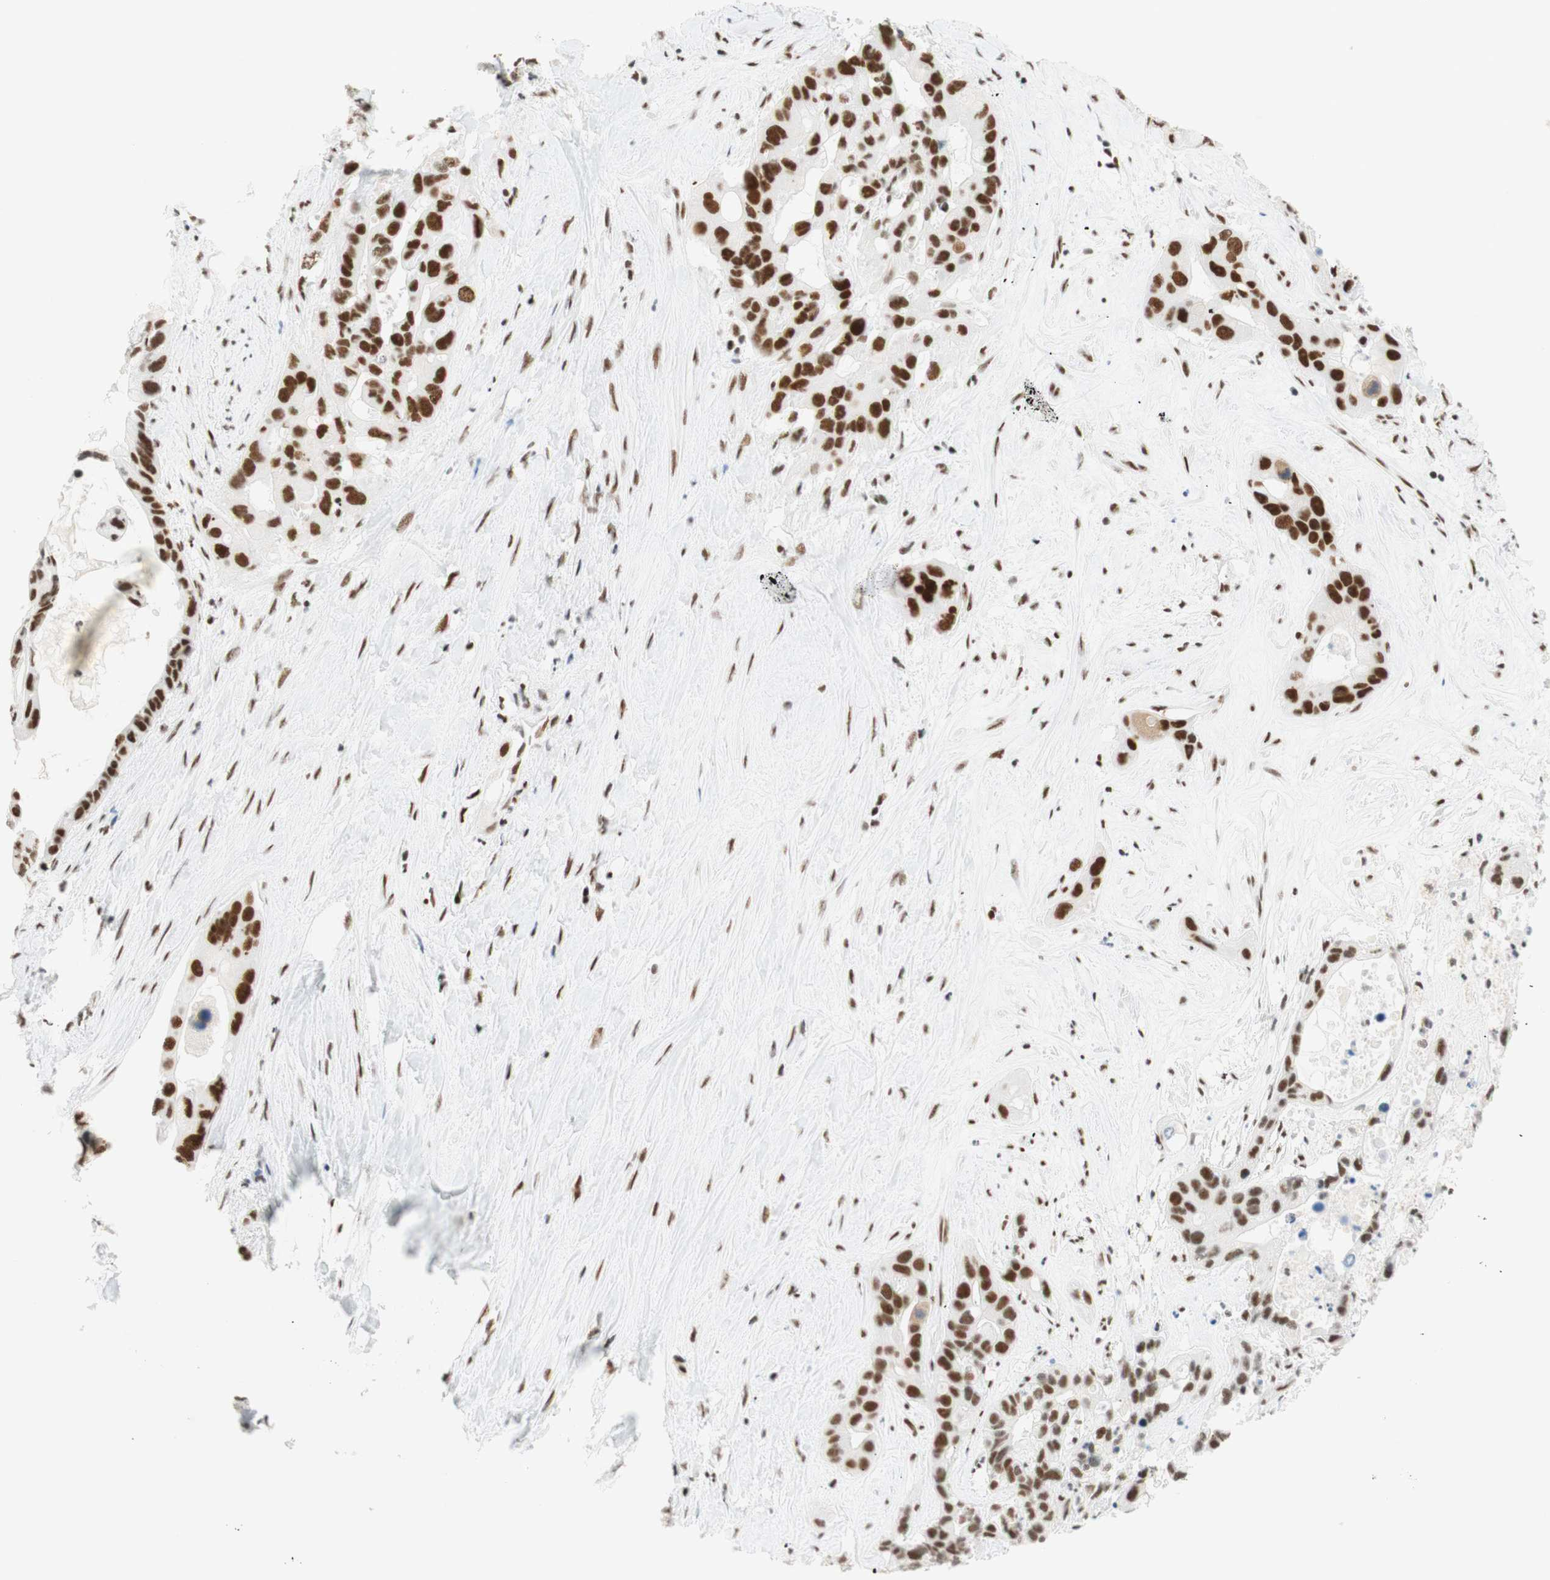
{"staining": {"intensity": "strong", "quantity": "25%-75%", "location": "nuclear"}, "tissue": "liver cancer", "cell_type": "Tumor cells", "image_type": "cancer", "snomed": [{"axis": "morphology", "description": "Cholangiocarcinoma"}, {"axis": "topography", "description": "Liver"}], "caption": "Approximately 25%-75% of tumor cells in human liver cancer (cholangiocarcinoma) reveal strong nuclear protein positivity as visualized by brown immunohistochemical staining.", "gene": "RNF20", "patient": {"sex": "female", "age": 65}}